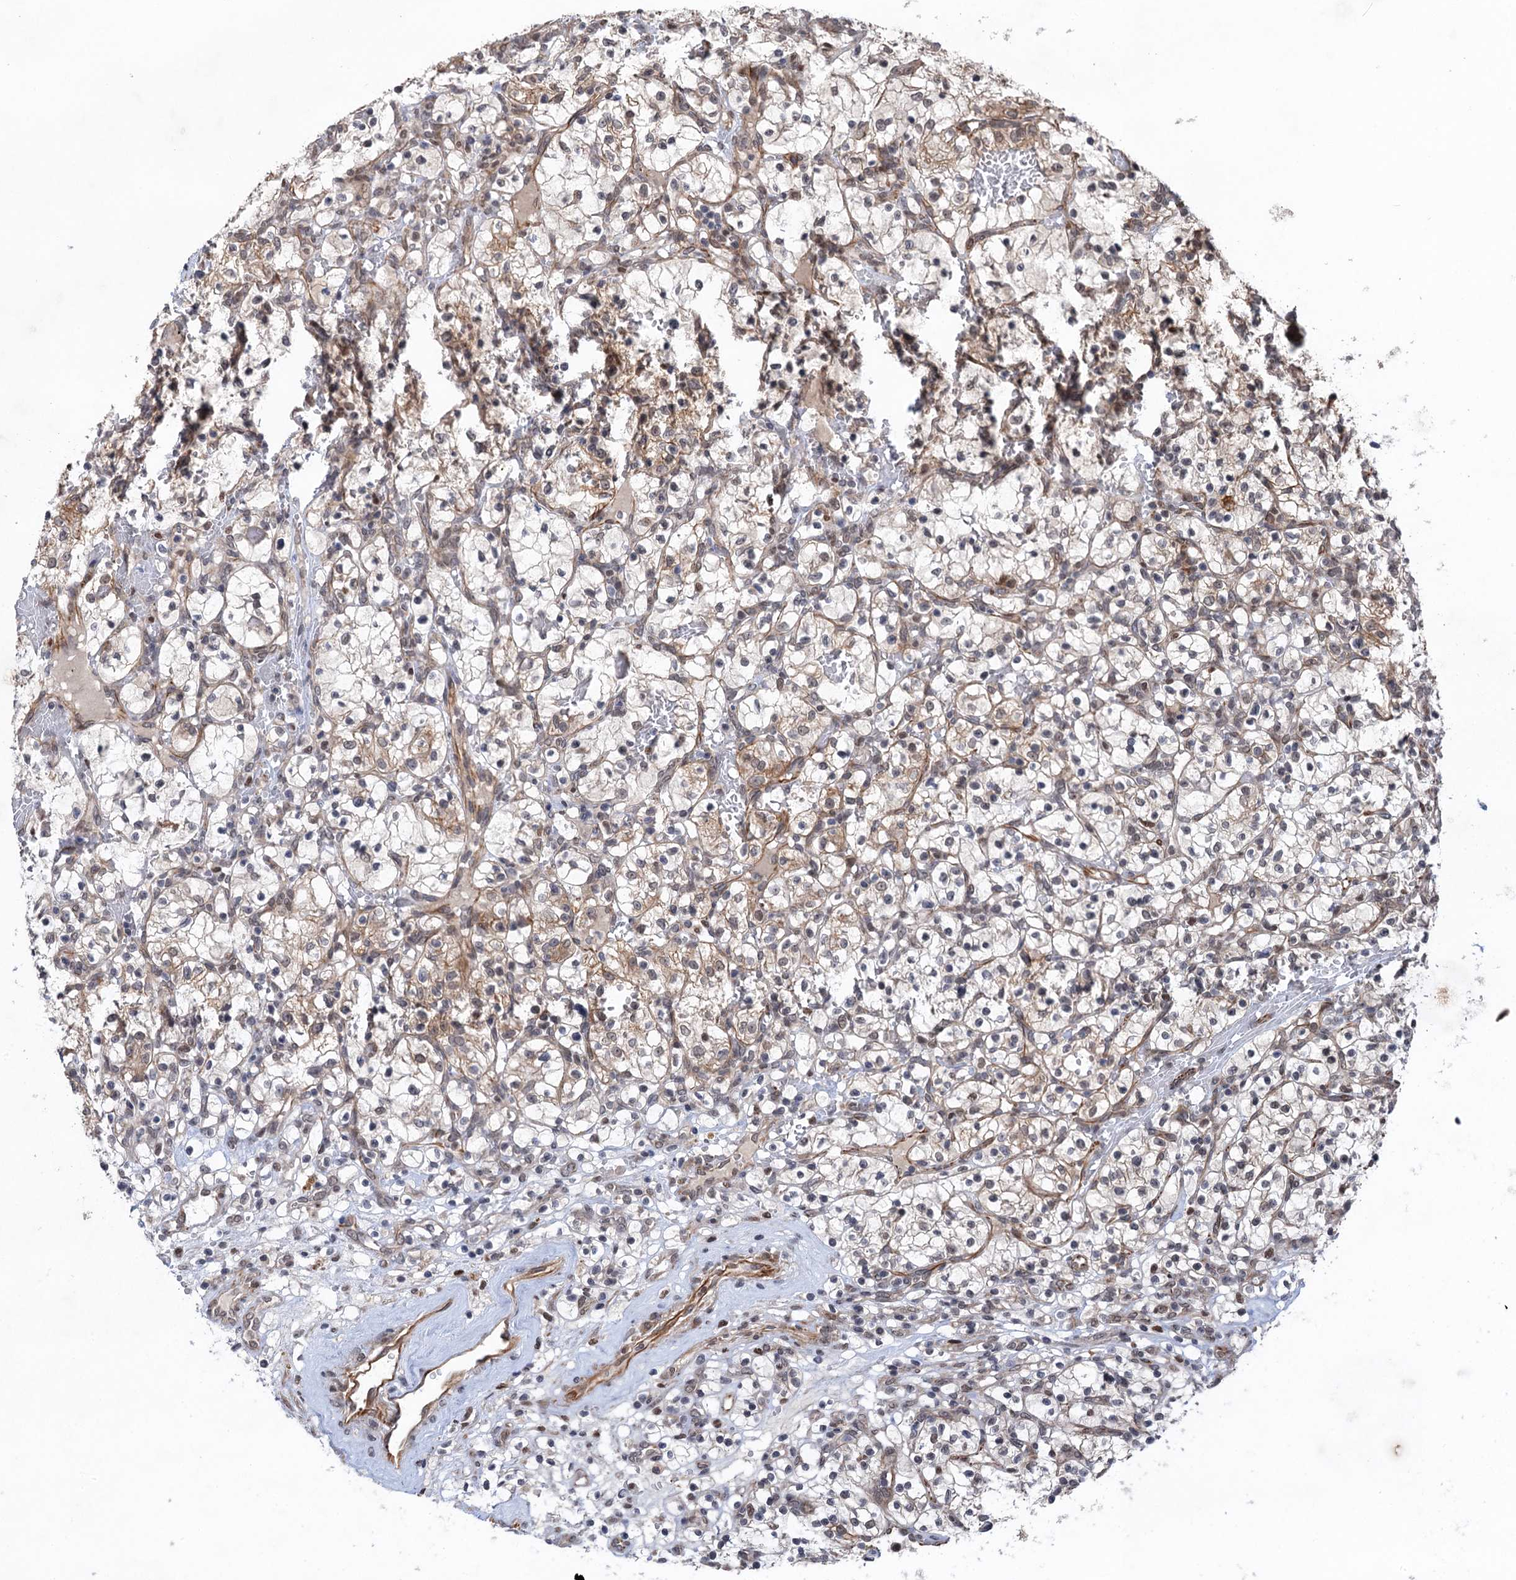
{"staining": {"intensity": "weak", "quantity": "<25%", "location": "cytoplasmic/membranous"}, "tissue": "renal cancer", "cell_type": "Tumor cells", "image_type": "cancer", "snomed": [{"axis": "morphology", "description": "Adenocarcinoma, NOS"}, {"axis": "topography", "description": "Kidney"}], "caption": "IHC histopathology image of neoplastic tissue: adenocarcinoma (renal) stained with DAB reveals no significant protein staining in tumor cells.", "gene": "TTC31", "patient": {"sex": "female", "age": 57}}